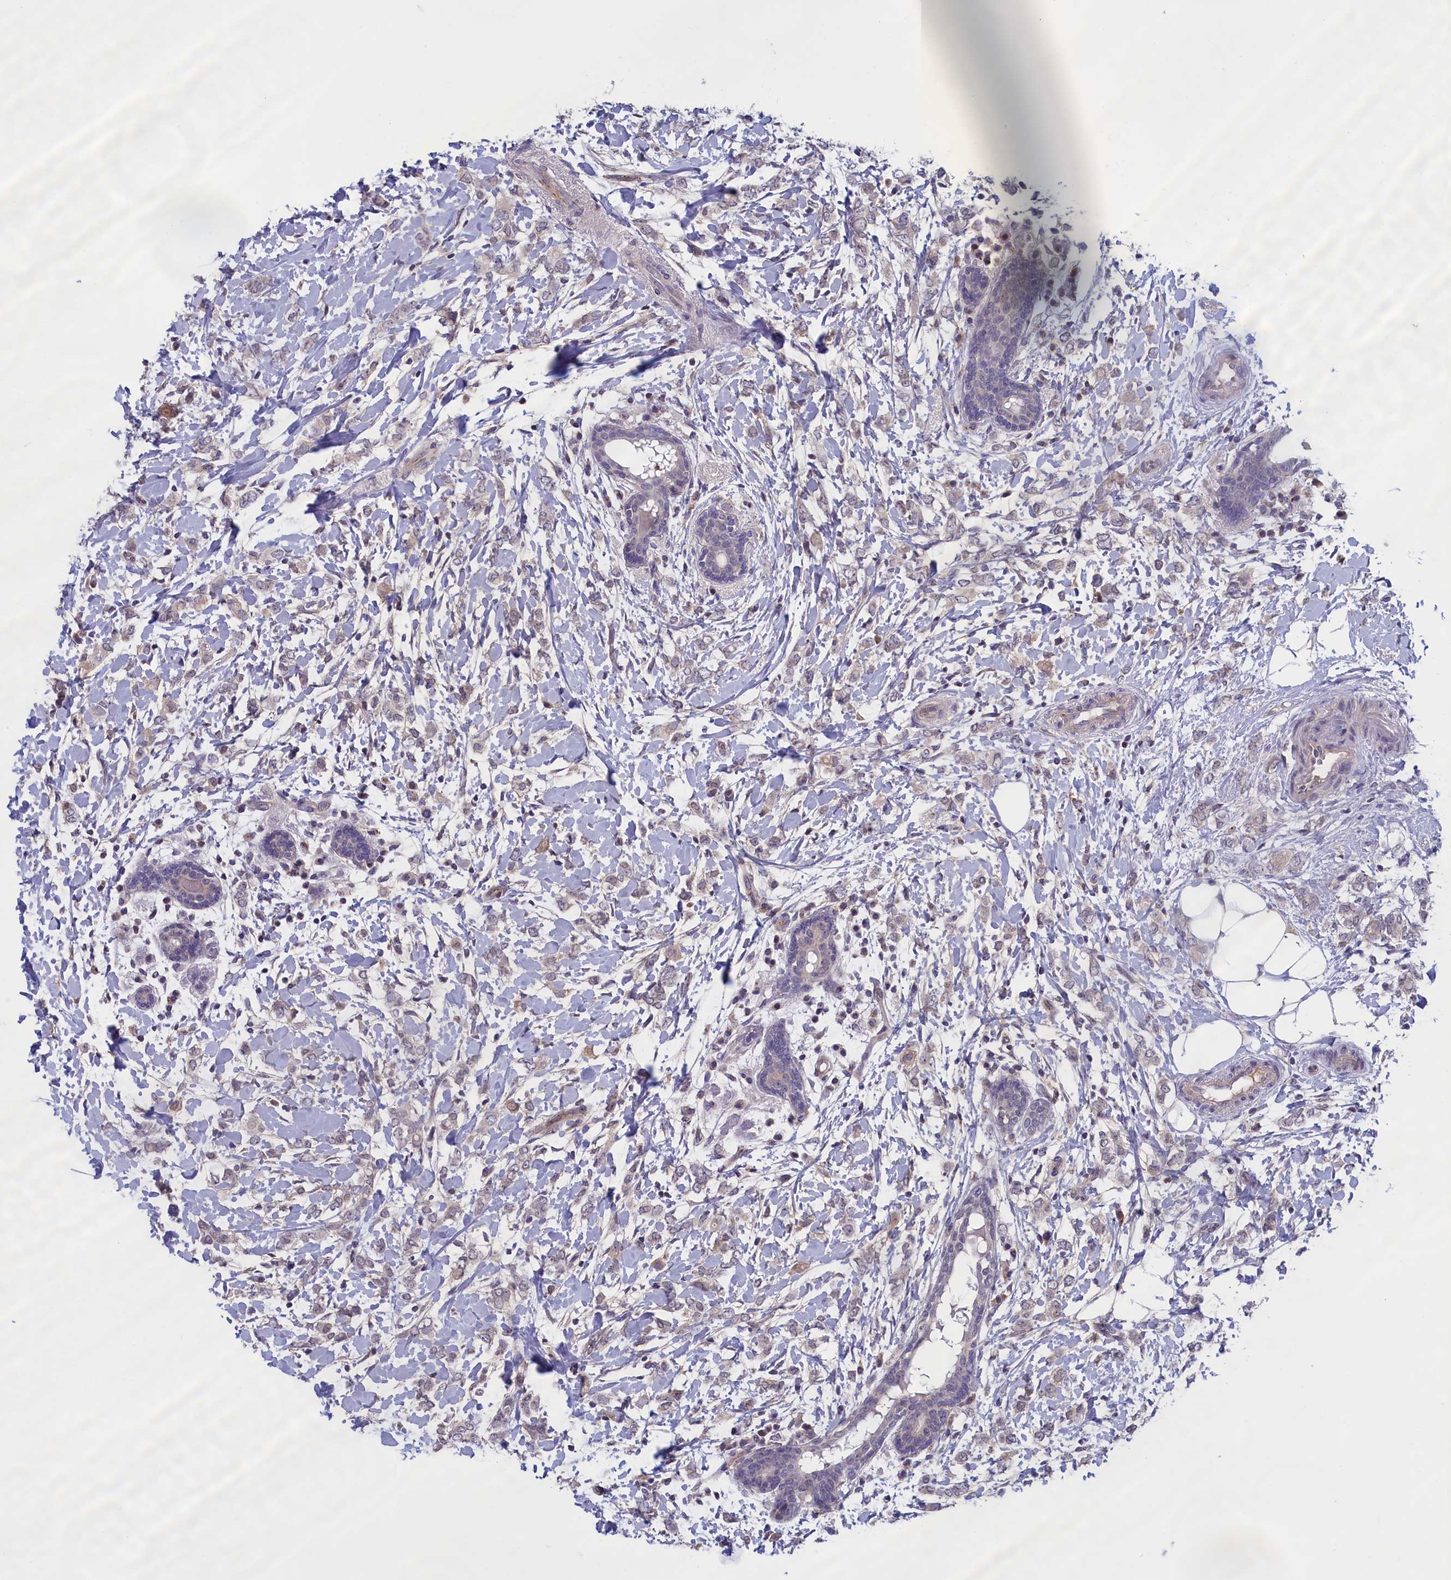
{"staining": {"intensity": "negative", "quantity": "none", "location": "none"}, "tissue": "breast cancer", "cell_type": "Tumor cells", "image_type": "cancer", "snomed": [{"axis": "morphology", "description": "Normal tissue, NOS"}, {"axis": "morphology", "description": "Lobular carcinoma"}, {"axis": "topography", "description": "Breast"}], "caption": "An IHC micrograph of lobular carcinoma (breast) is shown. There is no staining in tumor cells of lobular carcinoma (breast).", "gene": "IGFALS", "patient": {"sex": "female", "age": 47}}